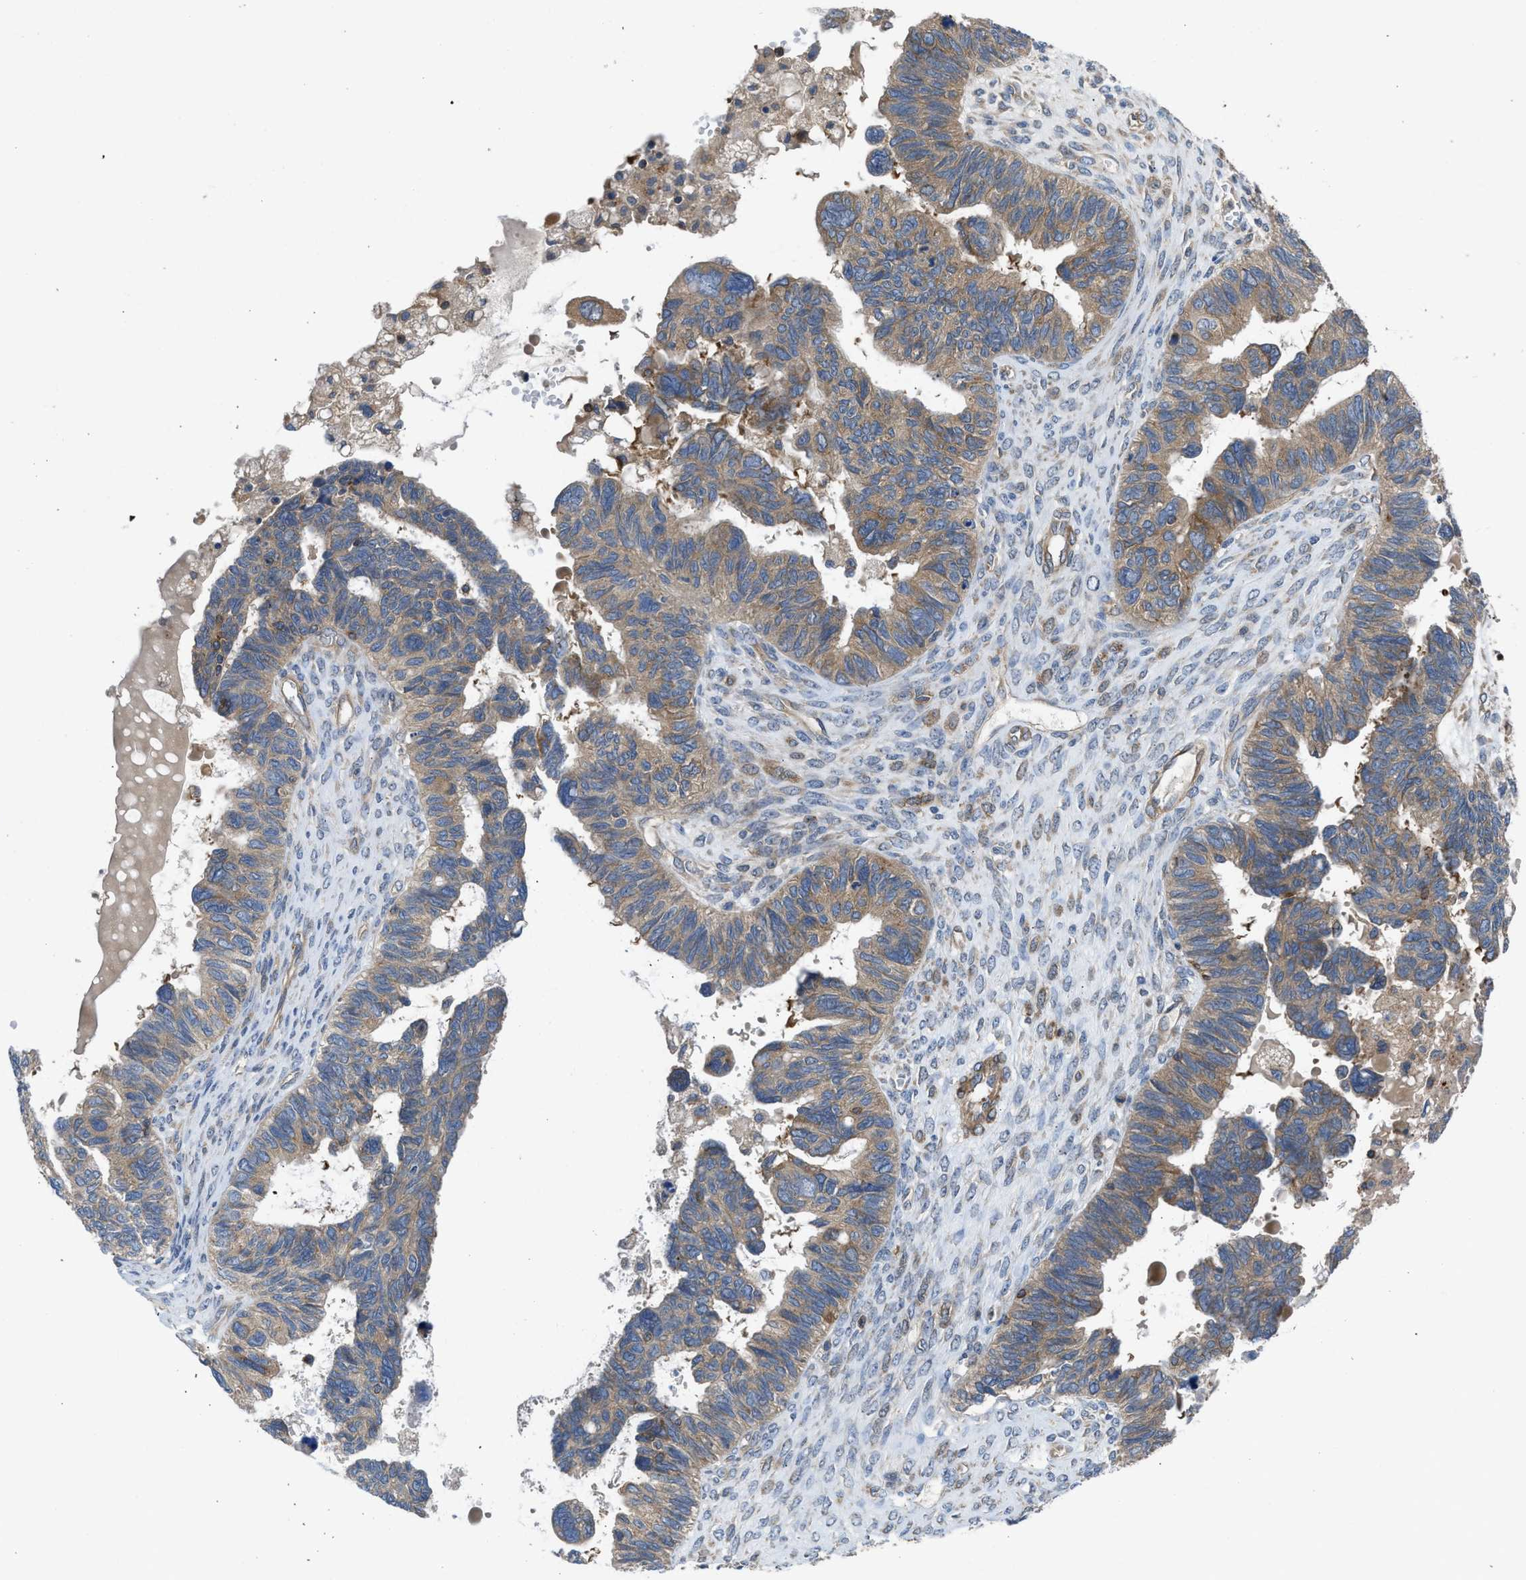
{"staining": {"intensity": "moderate", "quantity": ">75%", "location": "cytoplasmic/membranous"}, "tissue": "ovarian cancer", "cell_type": "Tumor cells", "image_type": "cancer", "snomed": [{"axis": "morphology", "description": "Cystadenocarcinoma, serous, NOS"}, {"axis": "topography", "description": "Ovary"}], "caption": "An image of human ovarian cancer (serous cystadenocarcinoma) stained for a protein exhibits moderate cytoplasmic/membranous brown staining in tumor cells.", "gene": "CHKB", "patient": {"sex": "female", "age": 79}}